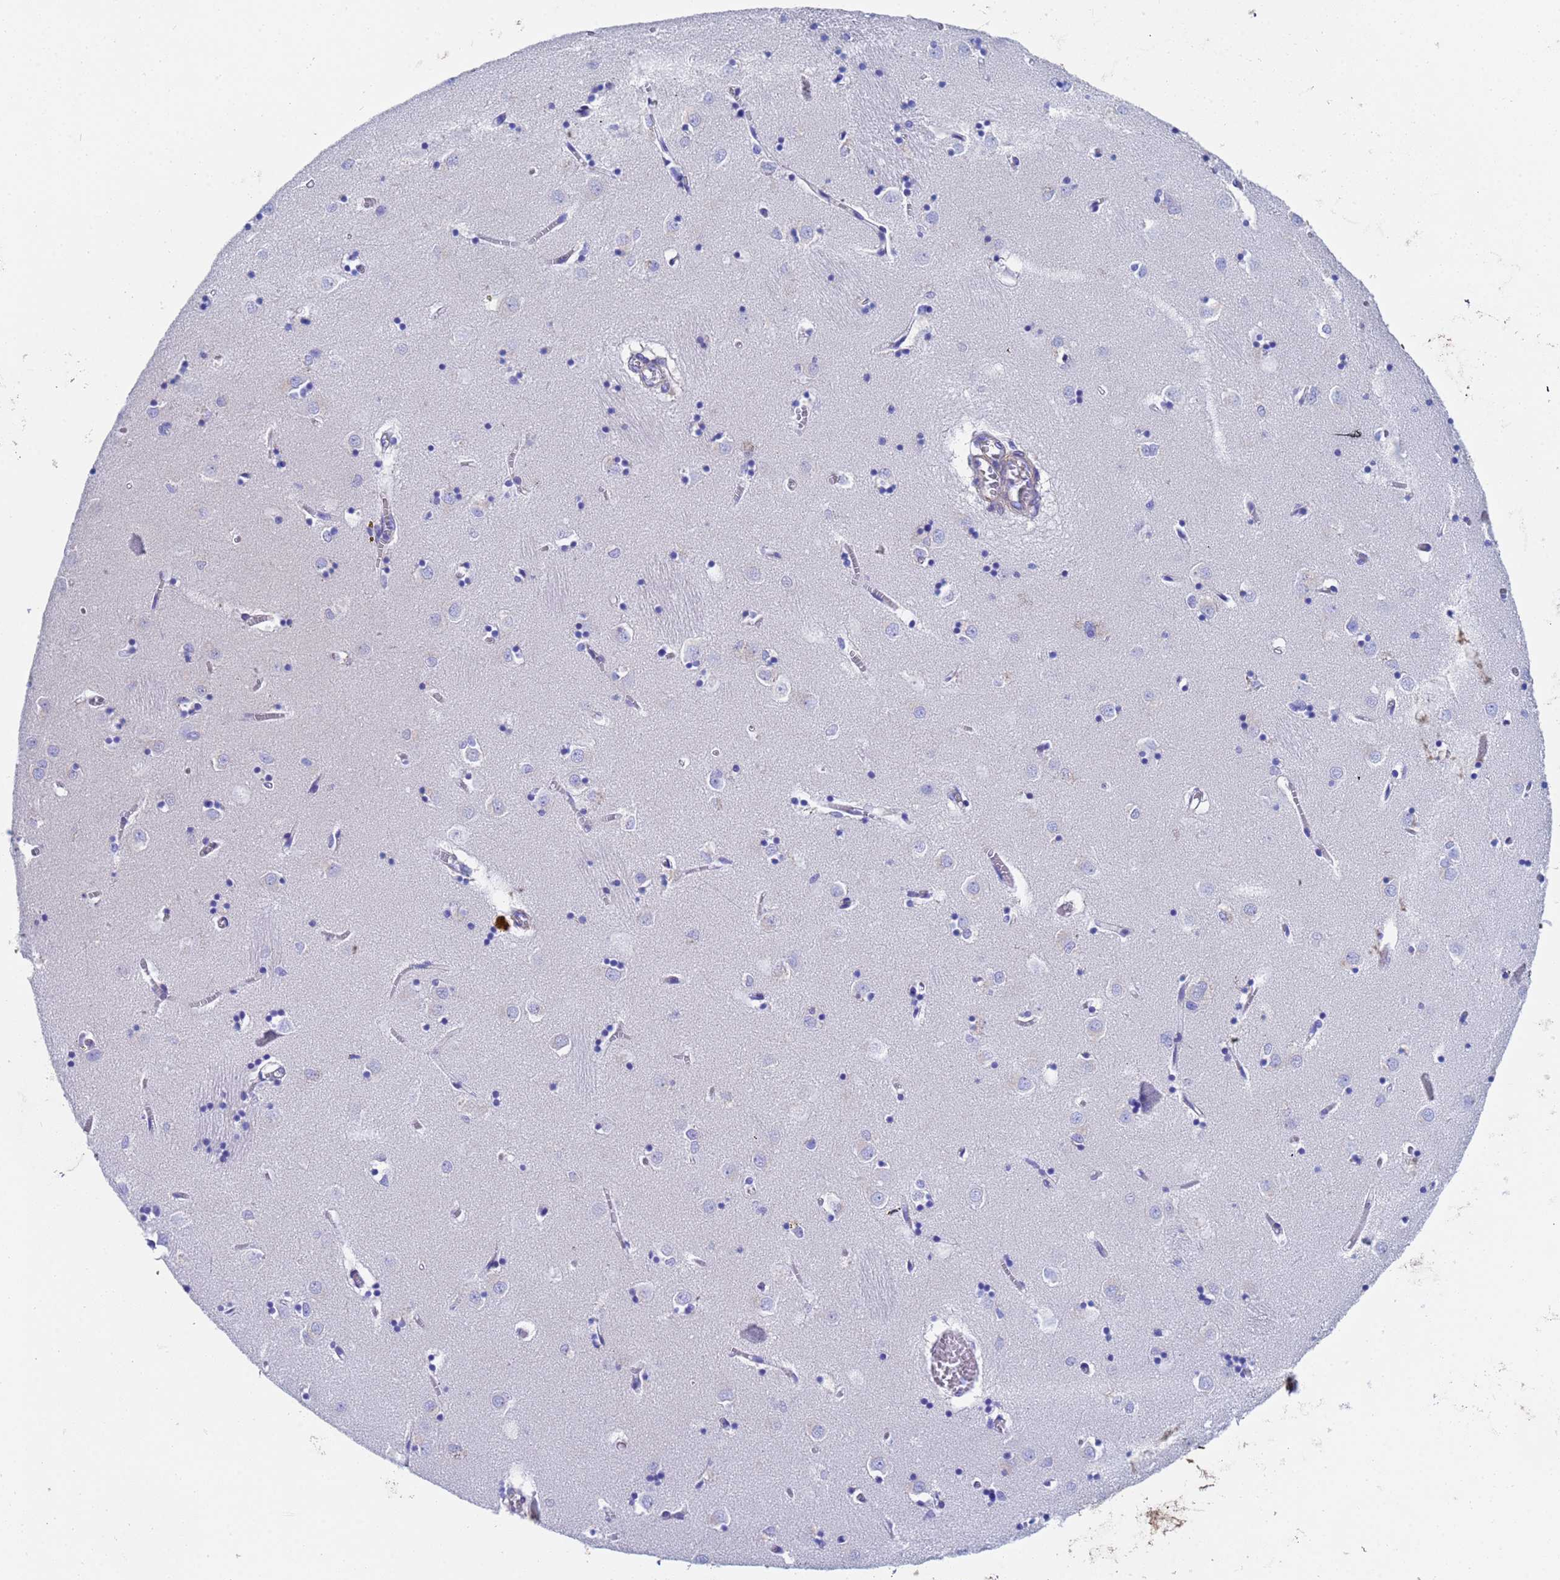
{"staining": {"intensity": "negative", "quantity": "none", "location": "none"}, "tissue": "caudate", "cell_type": "Glial cells", "image_type": "normal", "snomed": [{"axis": "morphology", "description": "Normal tissue, NOS"}, {"axis": "topography", "description": "Lateral ventricle wall"}], "caption": "Image shows no significant protein expression in glial cells of benign caudate. Nuclei are stained in blue.", "gene": "CST1", "patient": {"sex": "male", "age": 70}}